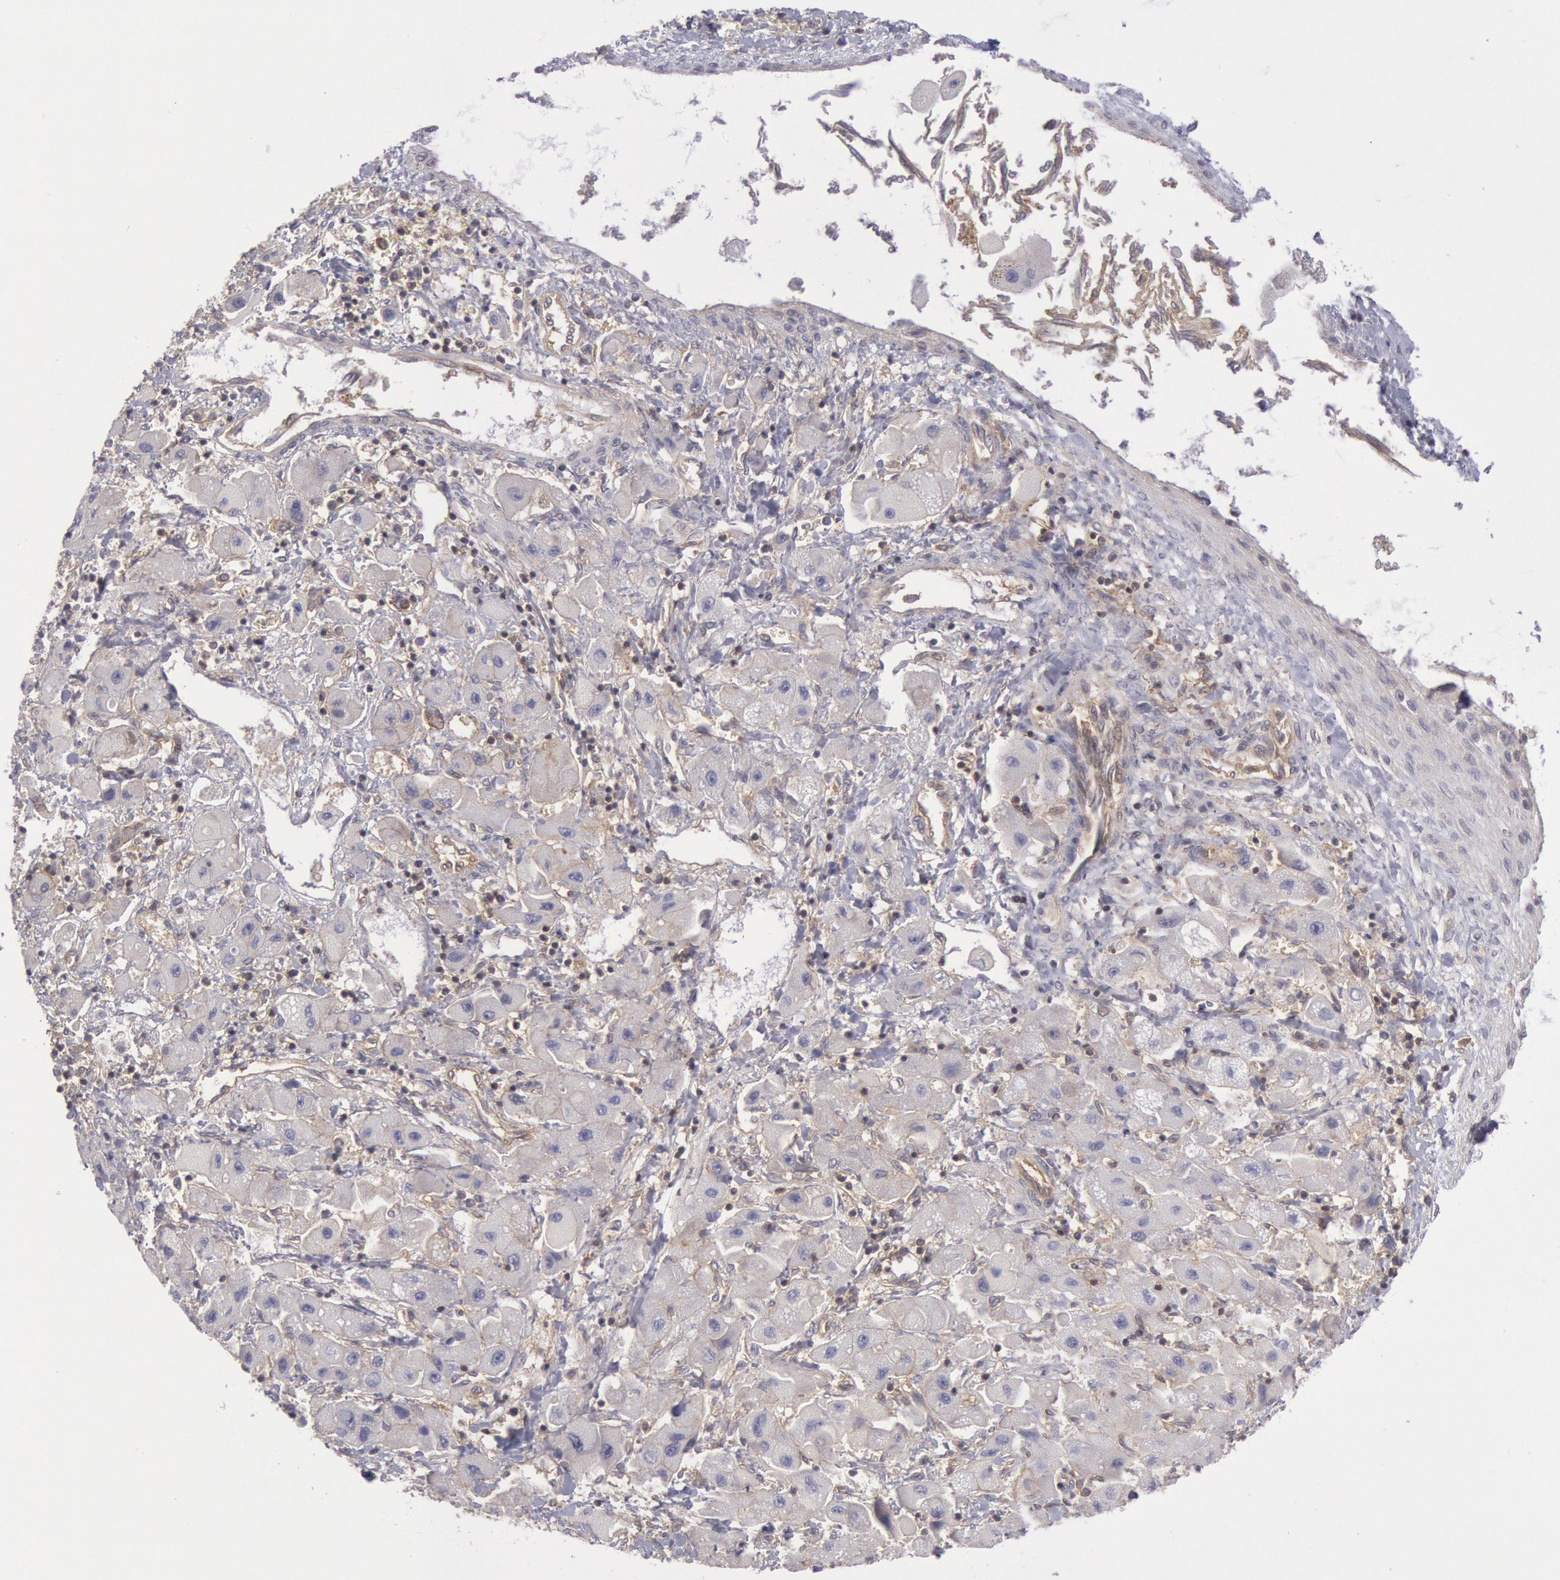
{"staining": {"intensity": "weak", "quantity": "<25%", "location": "cytoplasmic/membranous"}, "tissue": "liver cancer", "cell_type": "Tumor cells", "image_type": "cancer", "snomed": [{"axis": "morphology", "description": "Carcinoma, Hepatocellular, NOS"}, {"axis": "topography", "description": "Liver"}], "caption": "Liver cancer was stained to show a protein in brown. There is no significant expression in tumor cells.", "gene": "STX4", "patient": {"sex": "male", "age": 24}}